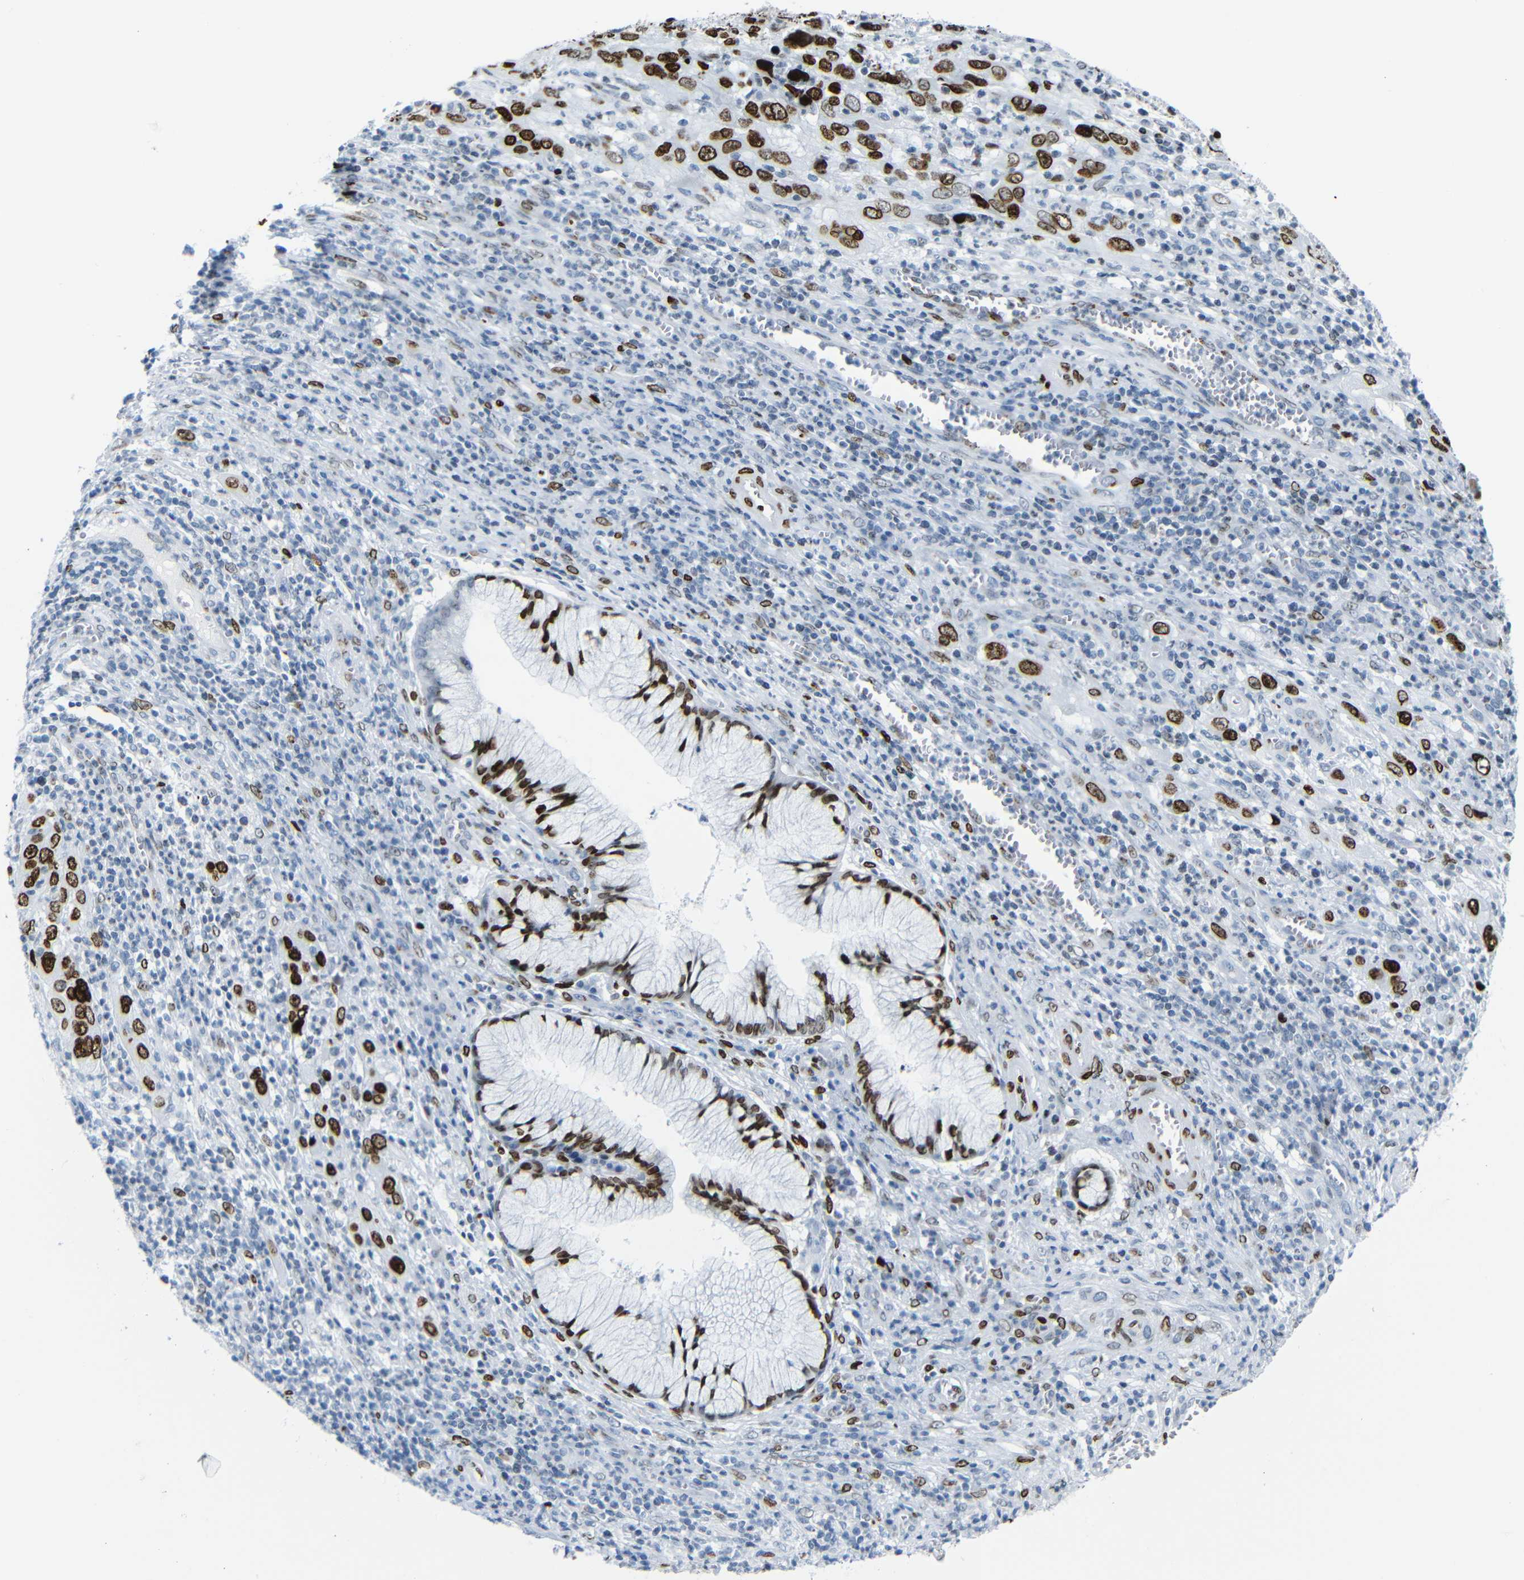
{"staining": {"intensity": "strong", "quantity": ">75%", "location": "nuclear"}, "tissue": "cervical cancer", "cell_type": "Tumor cells", "image_type": "cancer", "snomed": [{"axis": "morphology", "description": "Squamous cell carcinoma, NOS"}, {"axis": "topography", "description": "Cervix"}], "caption": "An image showing strong nuclear positivity in about >75% of tumor cells in squamous cell carcinoma (cervical), as visualized by brown immunohistochemical staining.", "gene": "NPIPB15", "patient": {"sex": "female", "age": 32}}